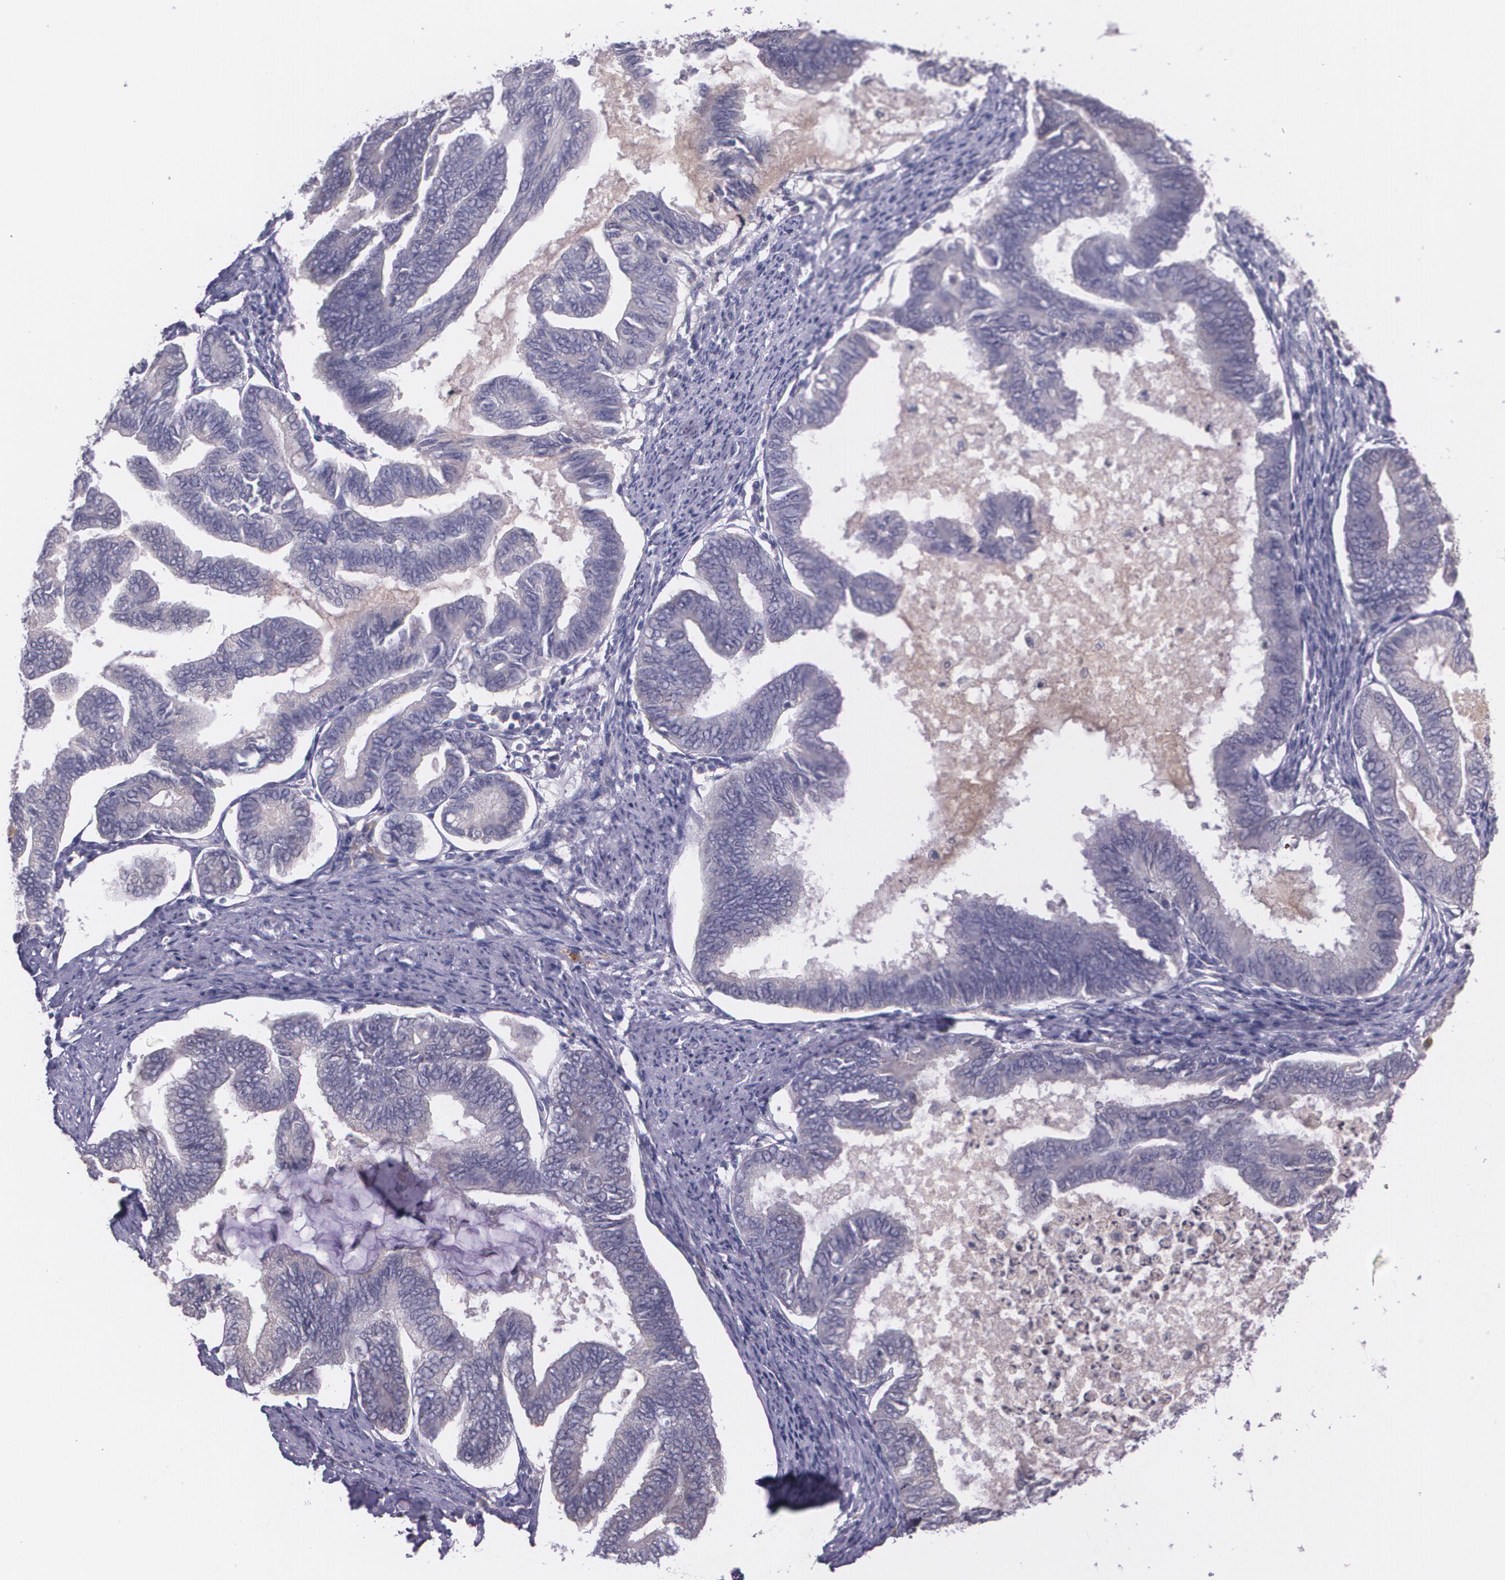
{"staining": {"intensity": "weak", "quantity": "<25%", "location": "cytoplasmic/membranous"}, "tissue": "endometrial cancer", "cell_type": "Tumor cells", "image_type": "cancer", "snomed": [{"axis": "morphology", "description": "Adenocarcinoma, NOS"}, {"axis": "topography", "description": "Endometrium"}], "caption": "This is a micrograph of immunohistochemistry (IHC) staining of endometrial cancer (adenocarcinoma), which shows no positivity in tumor cells.", "gene": "TM4SF1", "patient": {"sex": "female", "age": 86}}